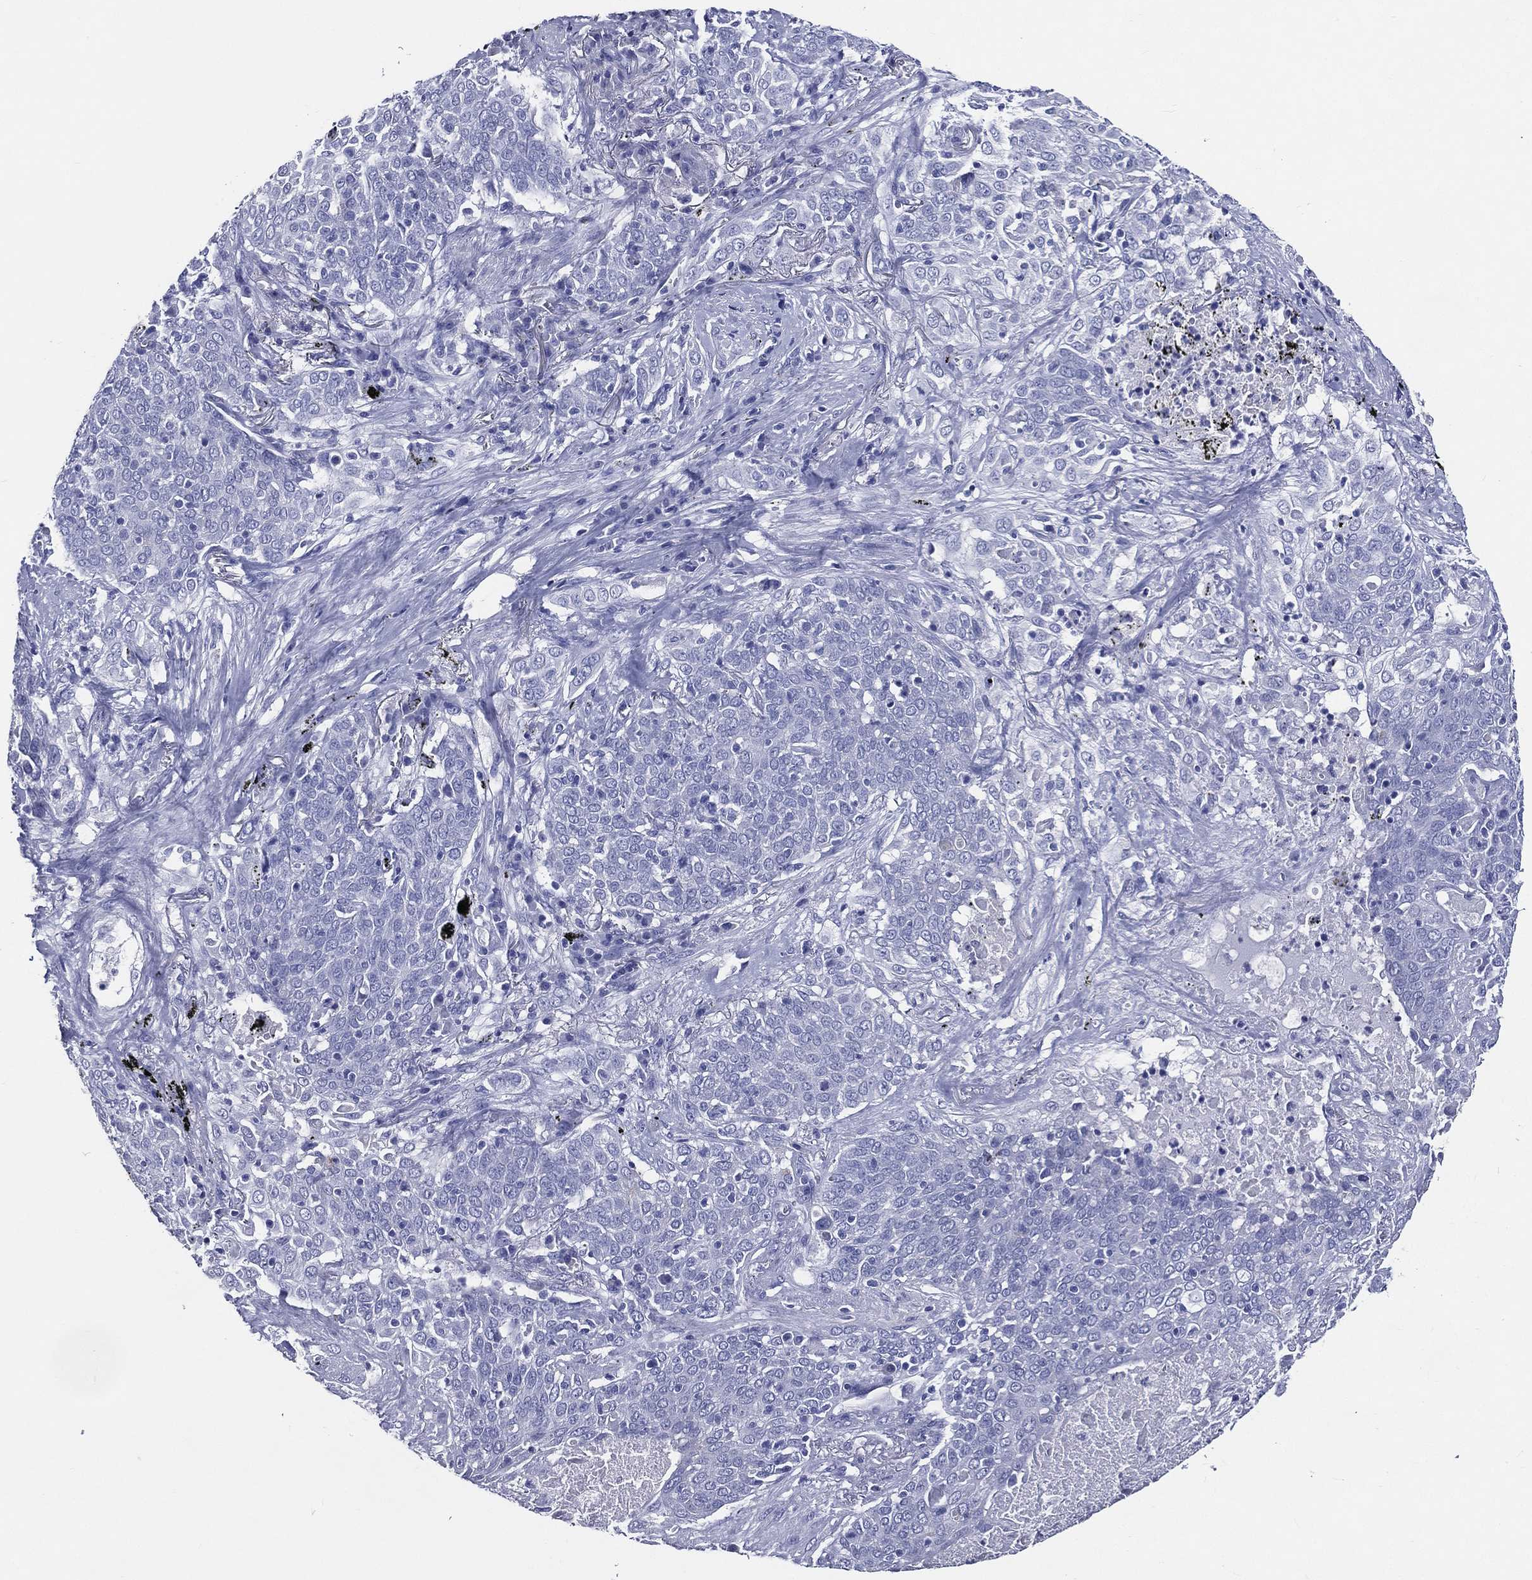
{"staining": {"intensity": "negative", "quantity": "none", "location": "none"}, "tissue": "lung cancer", "cell_type": "Tumor cells", "image_type": "cancer", "snomed": [{"axis": "morphology", "description": "Squamous cell carcinoma, NOS"}, {"axis": "topography", "description": "Lung"}], "caption": "Immunohistochemistry (IHC) image of neoplastic tissue: human lung squamous cell carcinoma stained with DAB exhibits no significant protein staining in tumor cells.", "gene": "ACE2", "patient": {"sex": "male", "age": 82}}